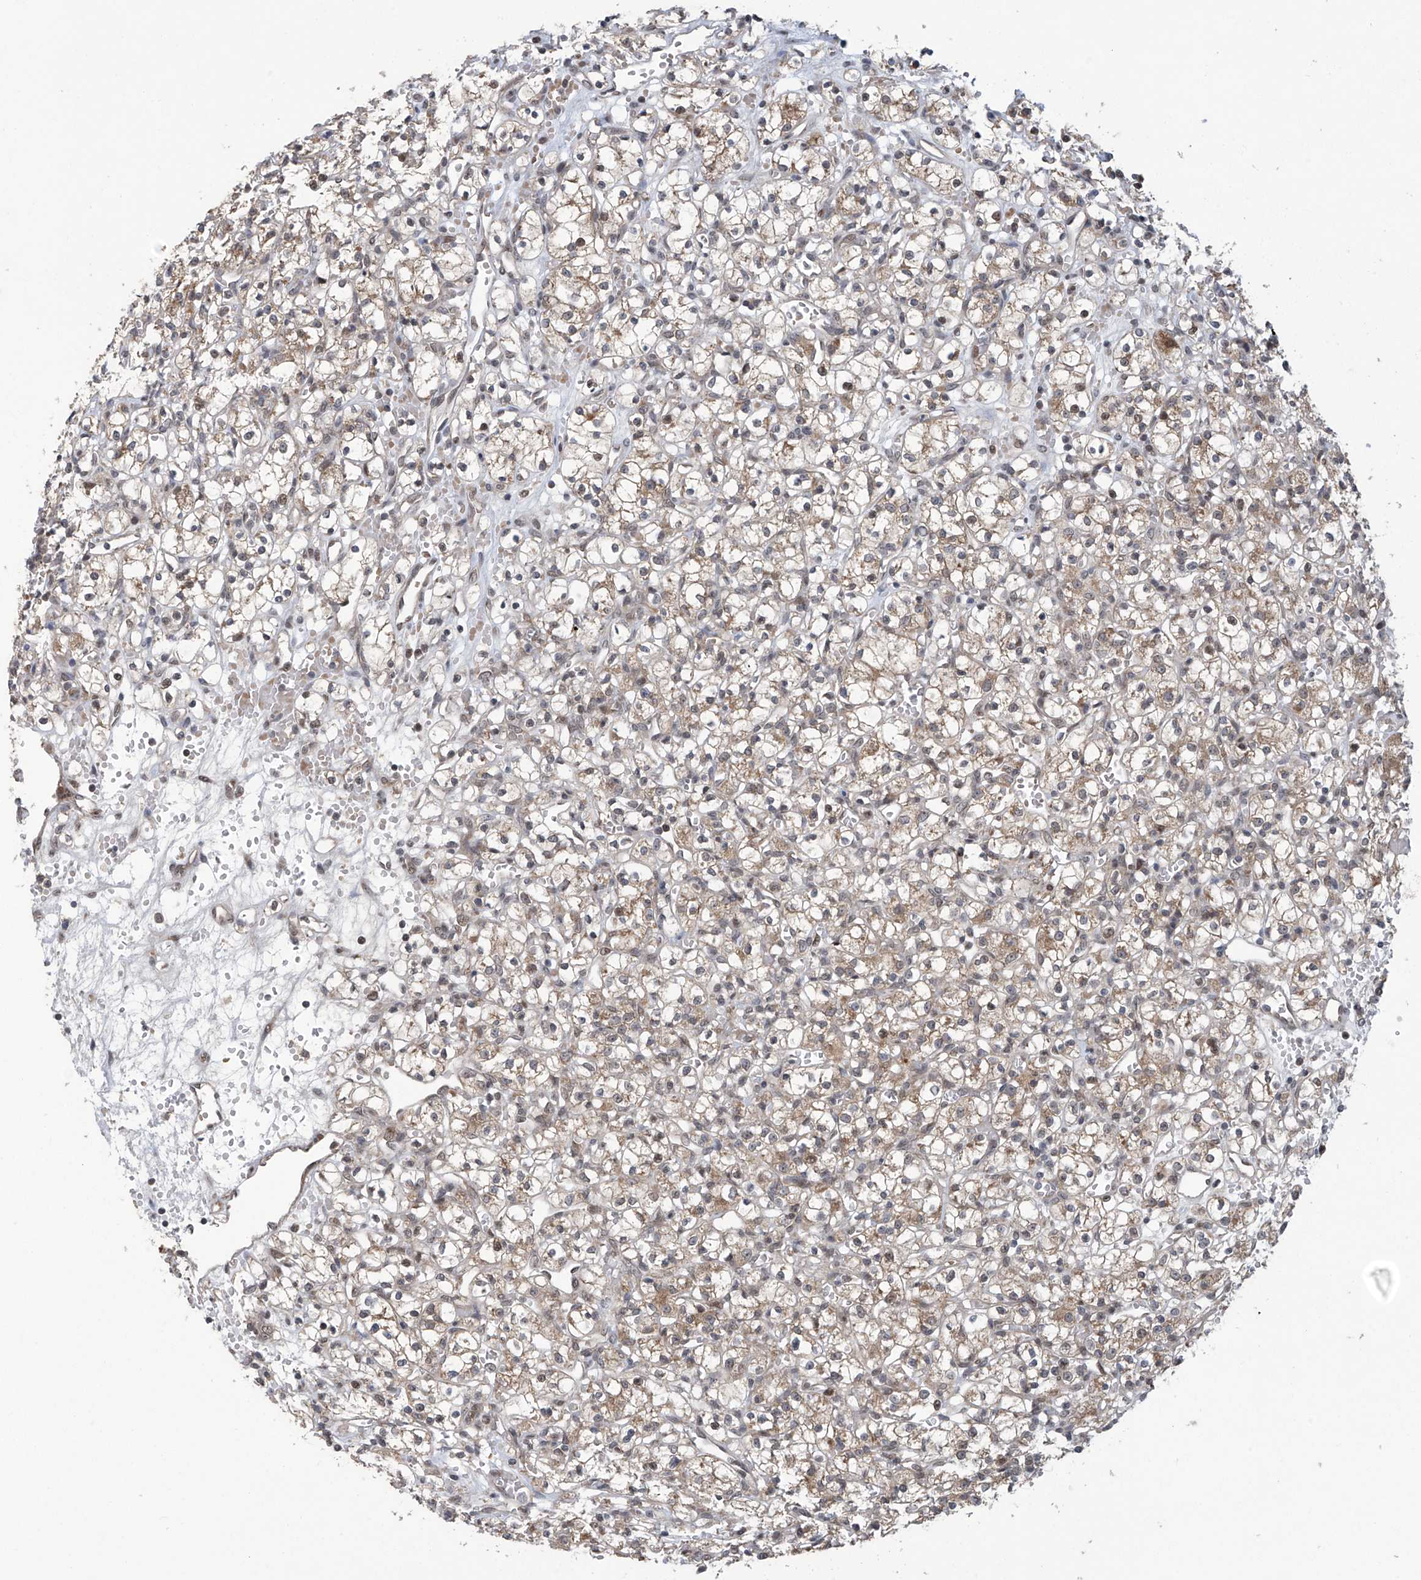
{"staining": {"intensity": "weak", "quantity": ">75%", "location": "cytoplasmic/membranous"}, "tissue": "renal cancer", "cell_type": "Tumor cells", "image_type": "cancer", "snomed": [{"axis": "morphology", "description": "Adenocarcinoma, NOS"}, {"axis": "topography", "description": "Kidney"}], "caption": "Protein analysis of renal cancer (adenocarcinoma) tissue displays weak cytoplasmic/membranous staining in about >75% of tumor cells.", "gene": "ABHD13", "patient": {"sex": "female", "age": 59}}